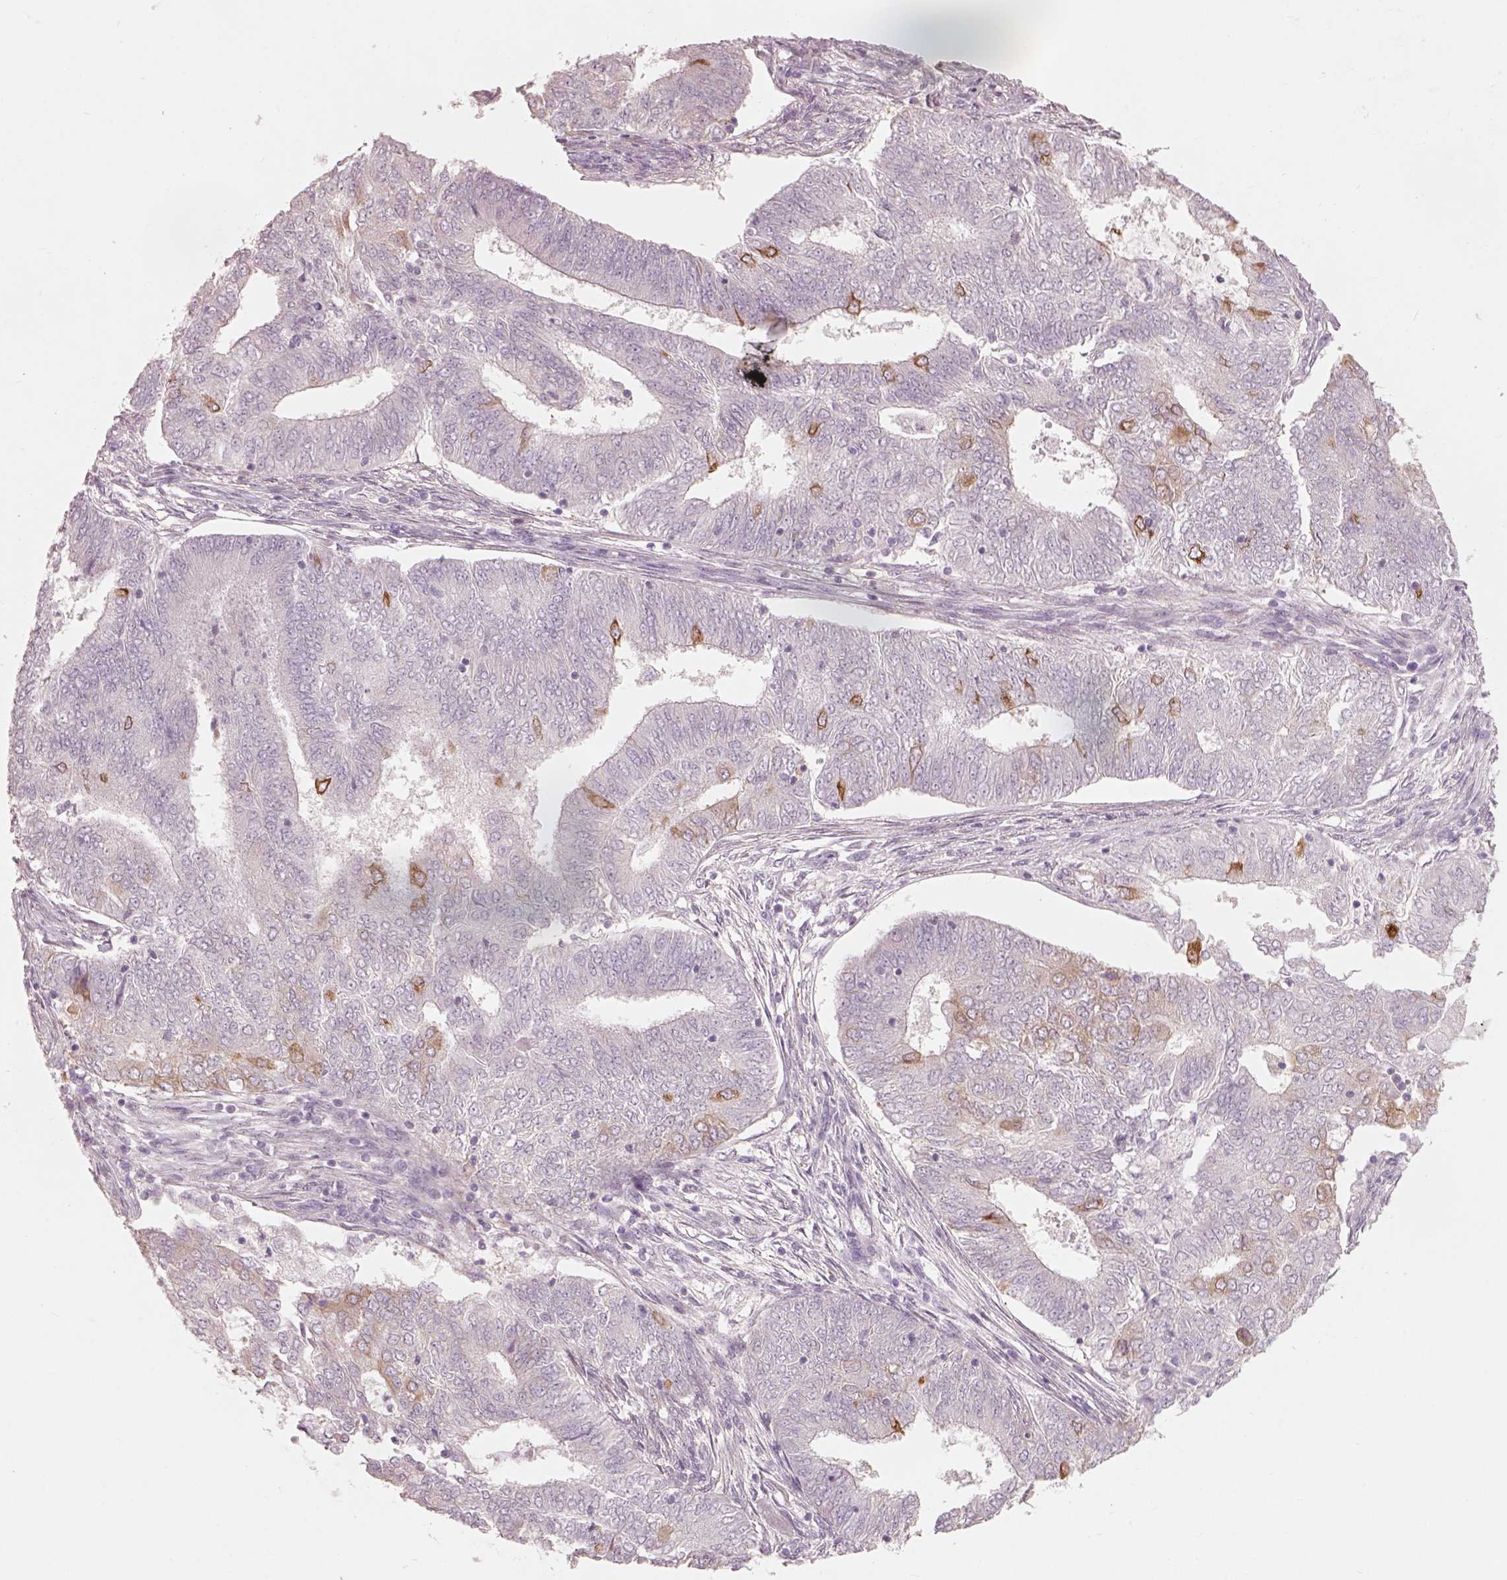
{"staining": {"intensity": "moderate", "quantity": "<25%", "location": "cytoplasmic/membranous"}, "tissue": "endometrial cancer", "cell_type": "Tumor cells", "image_type": "cancer", "snomed": [{"axis": "morphology", "description": "Adenocarcinoma, NOS"}, {"axis": "topography", "description": "Endometrium"}], "caption": "Moderate cytoplasmic/membranous protein expression is identified in approximately <25% of tumor cells in endometrial cancer (adenocarcinoma).", "gene": "CDS1", "patient": {"sex": "female", "age": 62}}